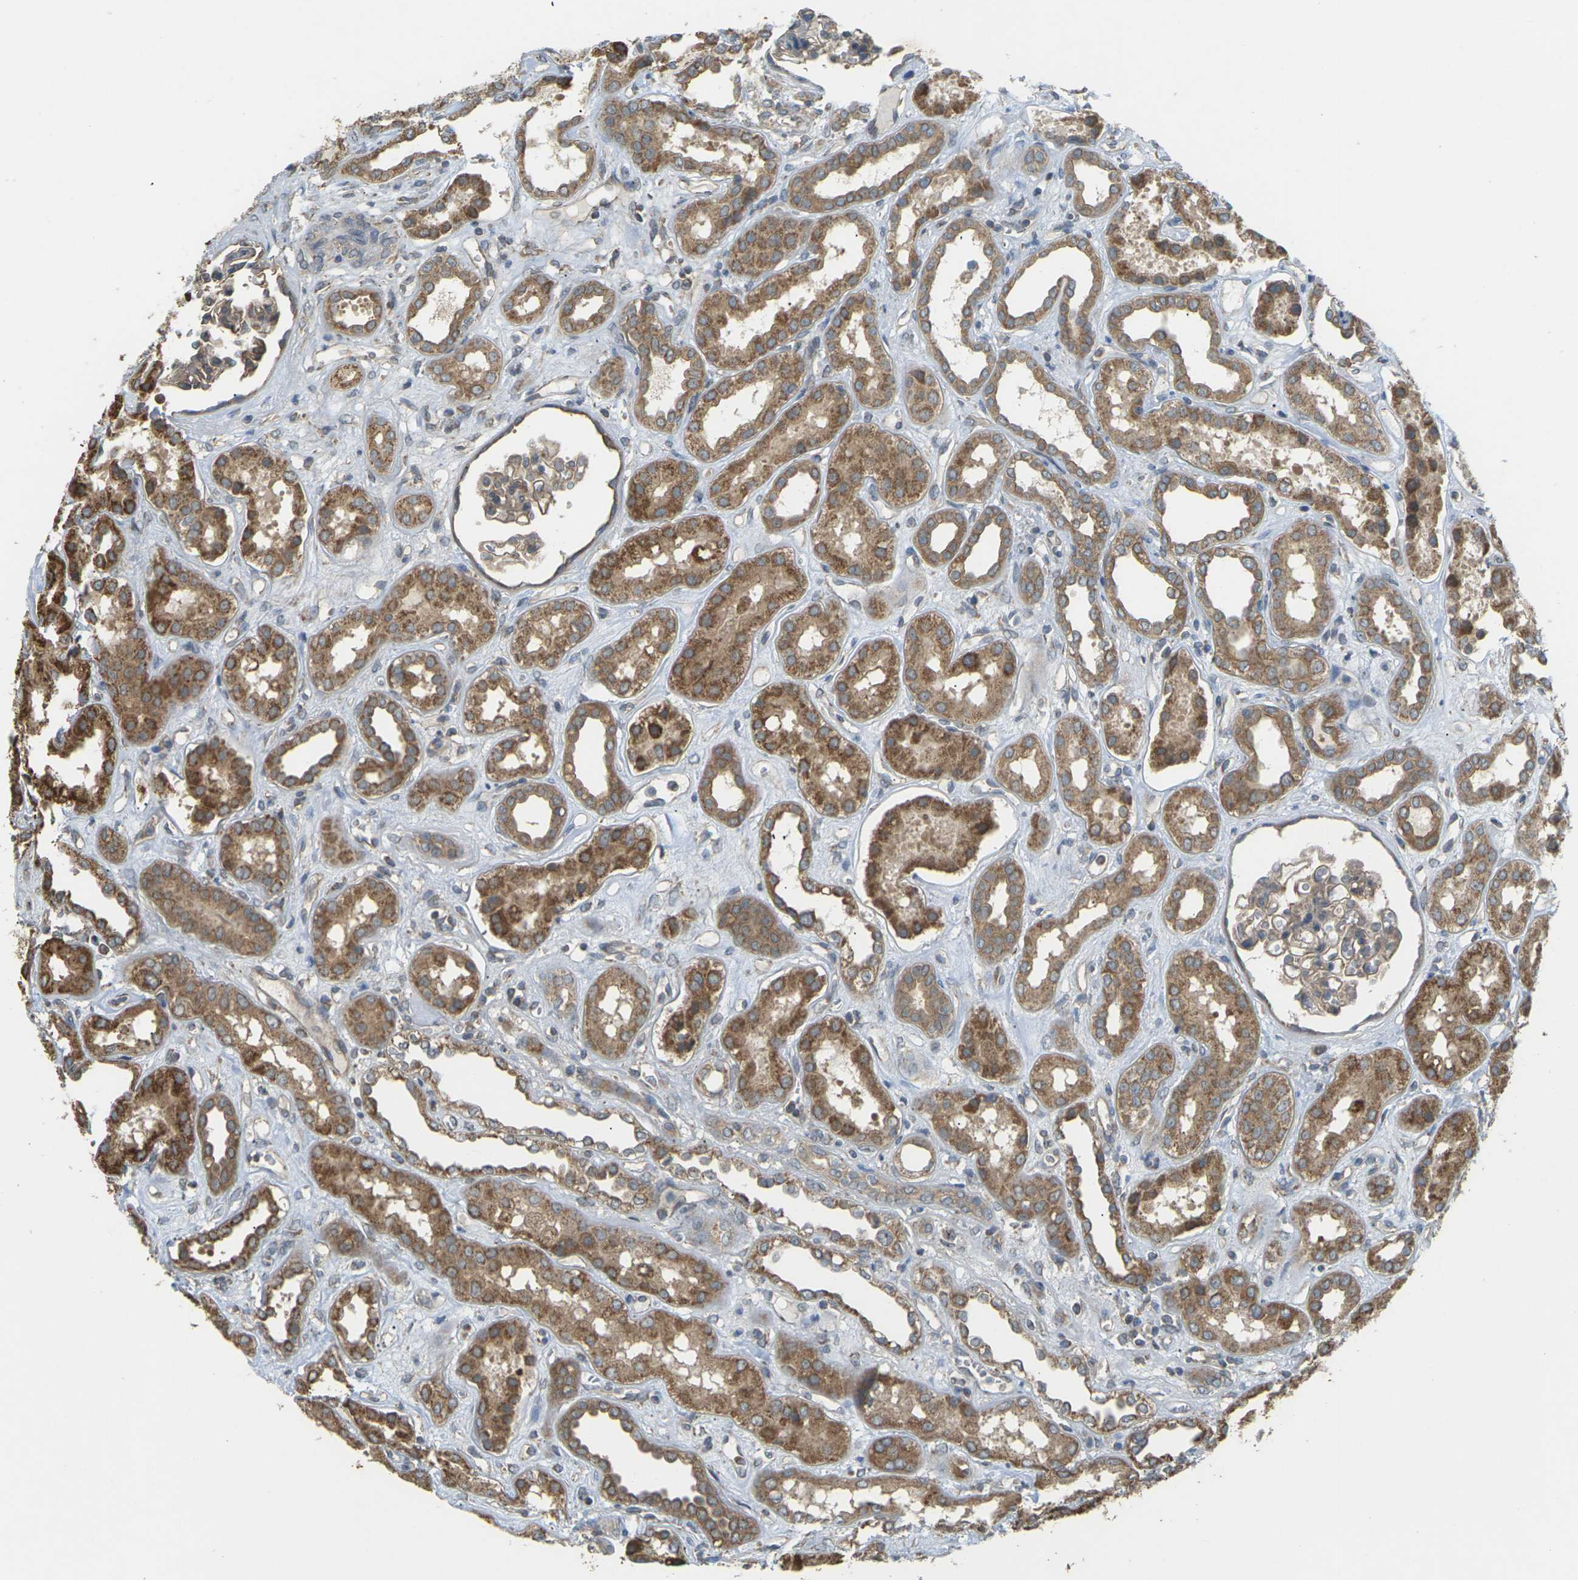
{"staining": {"intensity": "weak", "quantity": ">75%", "location": "cytoplasmic/membranous"}, "tissue": "kidney", "cell_type": "Cells in glomeruli", "image_type": "normal", "snomed": [{"axis": "morphology", "description": "Normal tissue, NOS"}, {"axis": "topography", "description": "Kidney"}], "caption": "IHC staining of unremarkable kidney, which demonstrates low levels of weak cytoplasmic/membranous expression in approximately >75% of cells in glomeruli indicating weak cytoplasmic/membranous protein positivity. The staining was performed using DAB (brown) for protein detection and nuclei were counterstained in hematoxylin (blue).", "gene": "KSR1", "patient": {"sex": "male", "age": 59}}